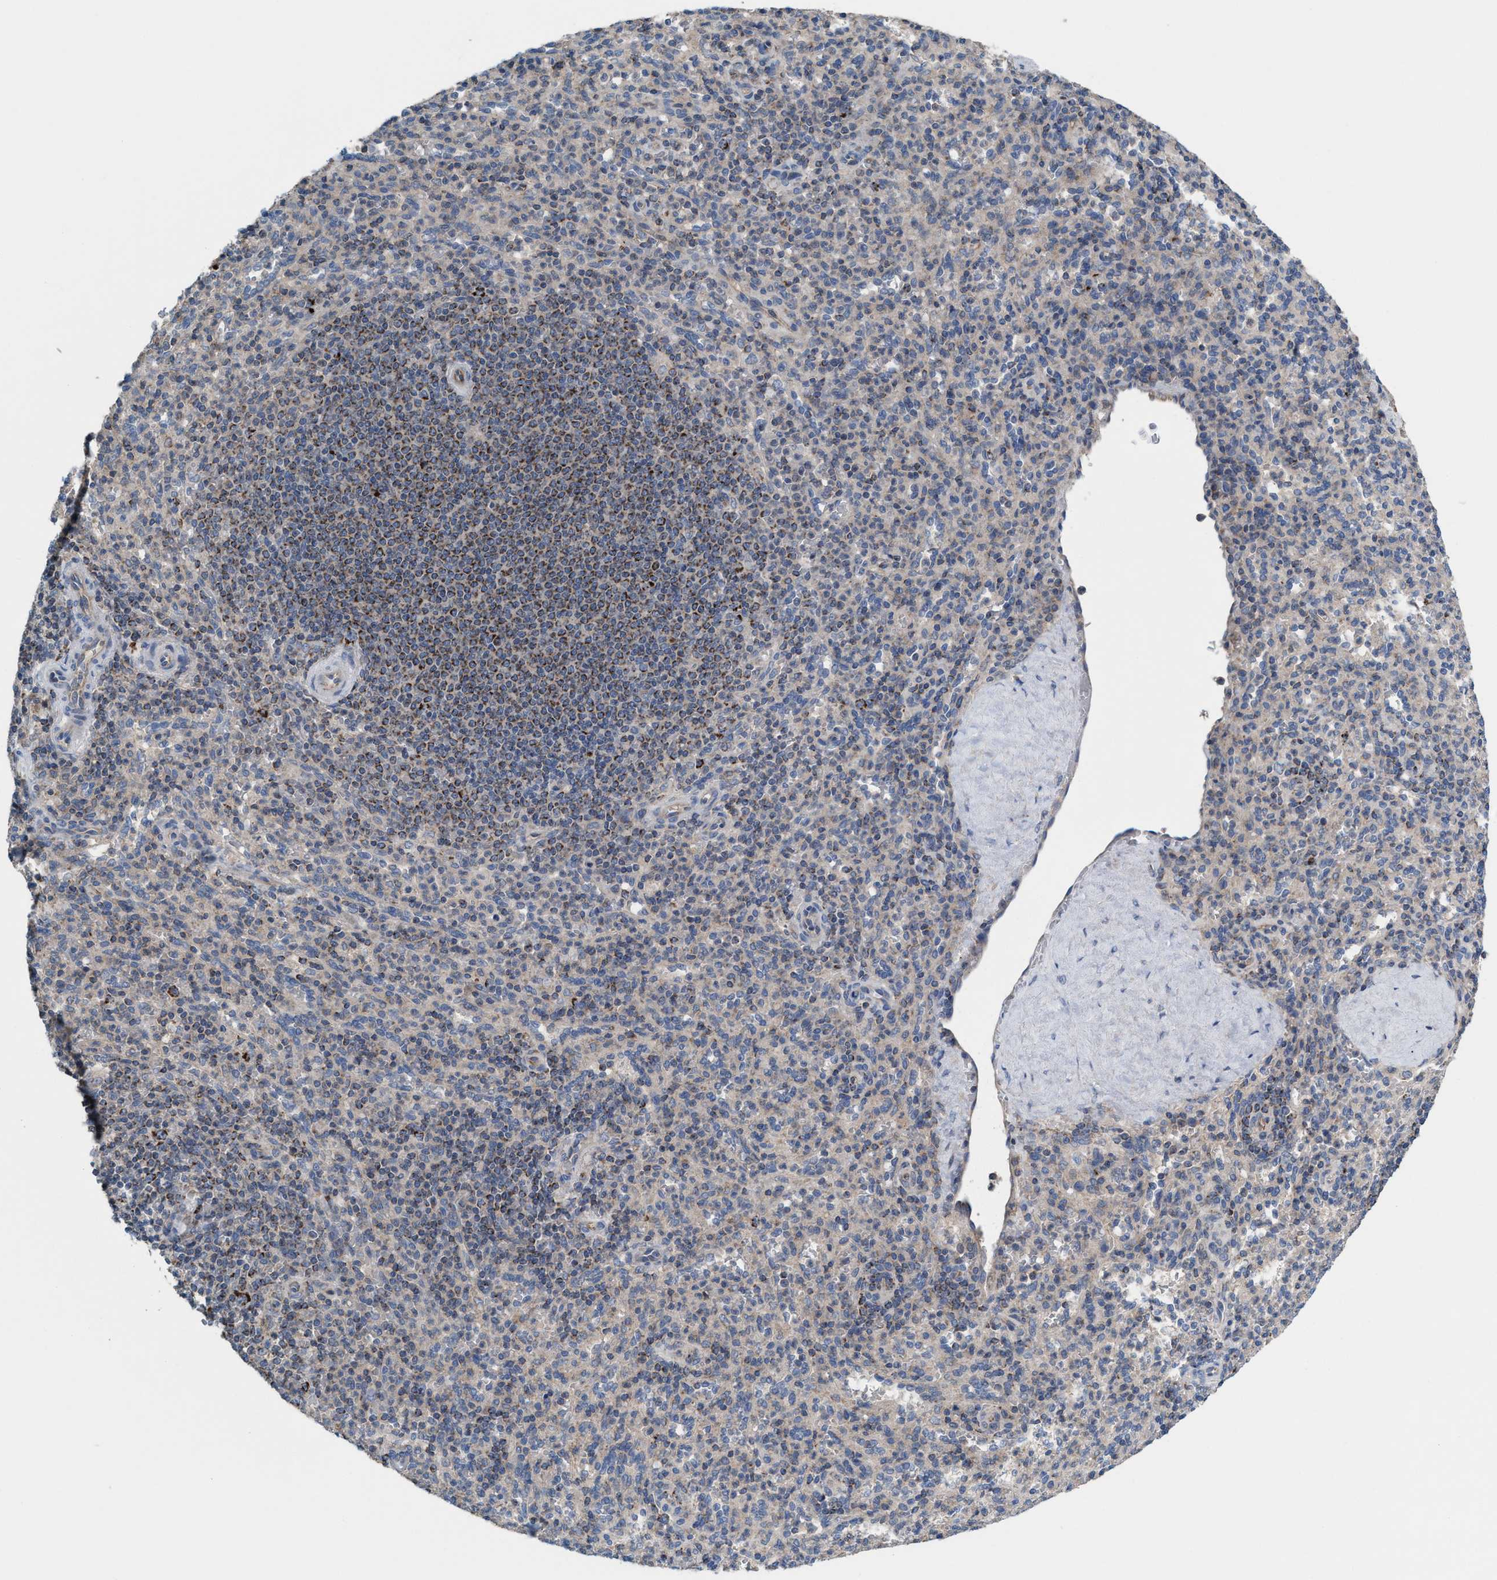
{"staining": {"intensity": "weak", "quantity": "<25%", "location": "cytoplasmic/membranous"}, "tissue": "spleen", "cell_type": "Cells in red pulp", "image_type": "normal", "snomed": [{"axis": "morphology", "description": "Normal tissue, NOS"}, {"axis": "topography", "description": "Spleen"}], "caption": "Spleen stained for a protein using IHC demonstrates no staining cells in red pulp.", "gene": "MRM1", "patient": {"sex": "male", "age": 36}}